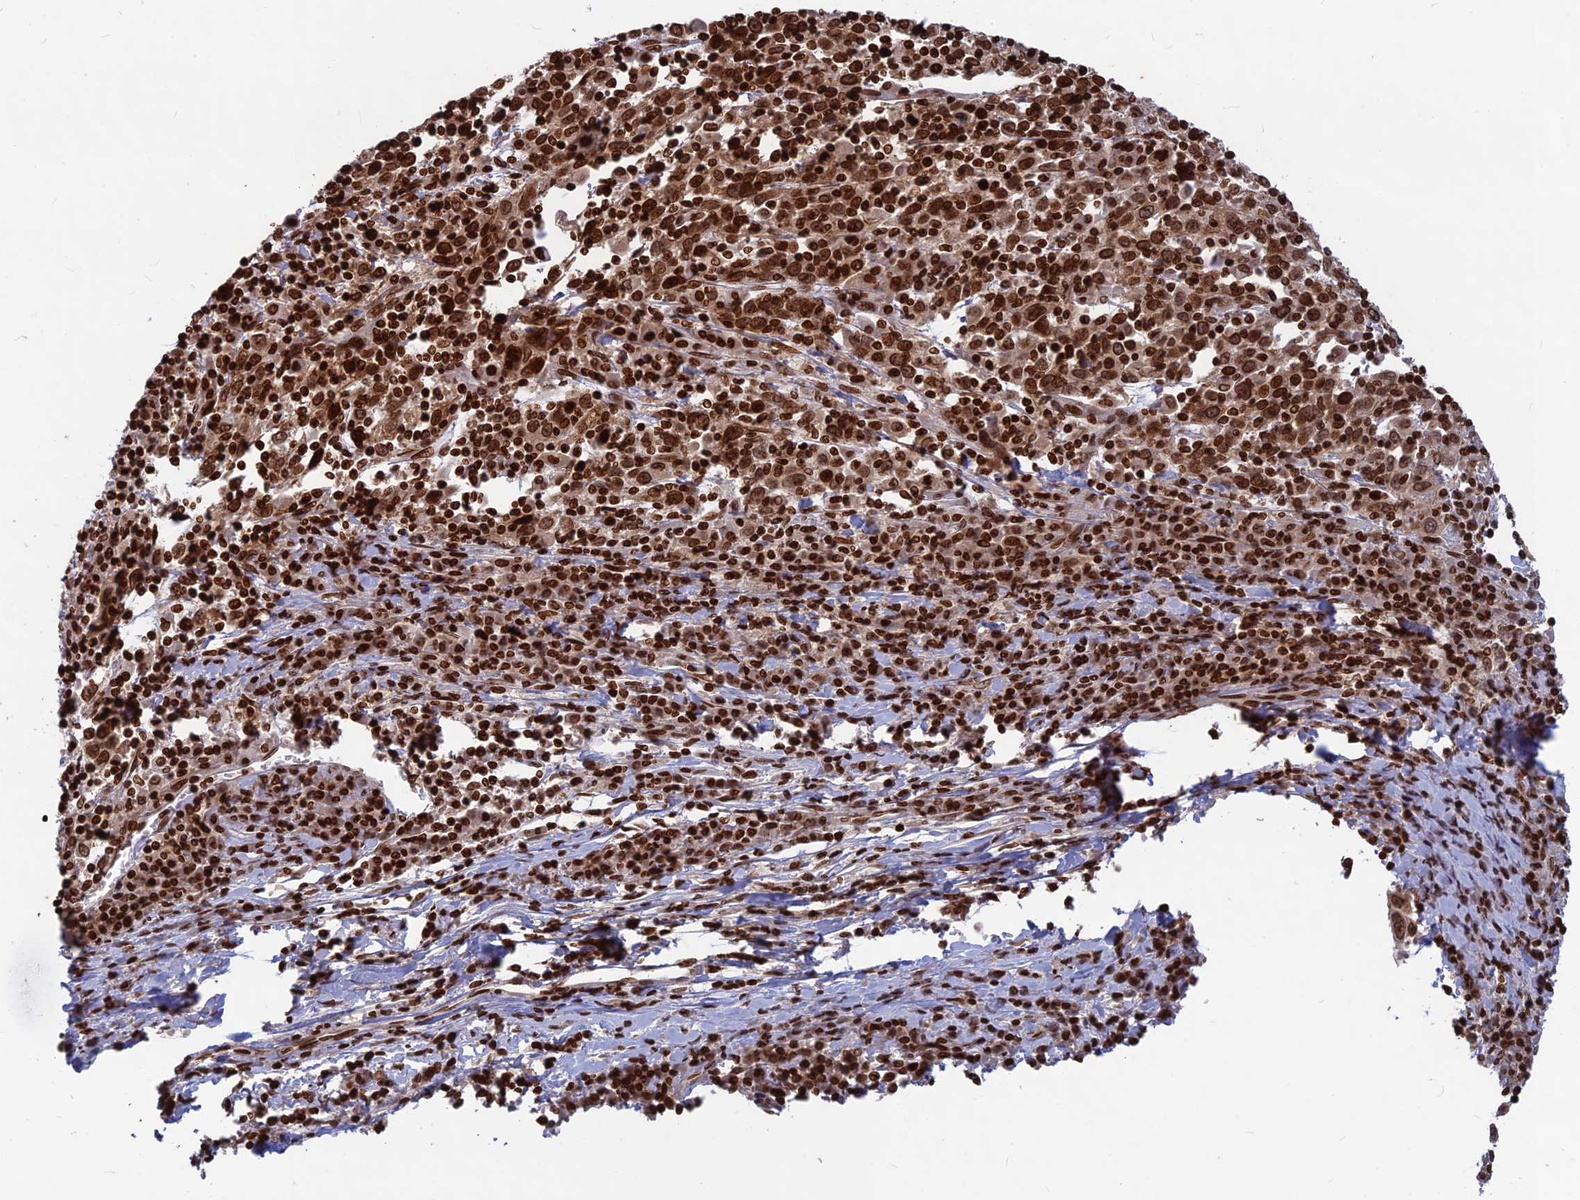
{"staining": {"intensity": "strong", "quantity": ">75%", "location": "nuclear"}, "tissue": "cervical cancer", "cell_type": "Tumor cells", "image_type": "cancer", "snomed": [{"axis": "morphology", "description": "Squamous cell carcinoma, NOS"}, {"axis": "topography", "description": "Cervix"}], "caption": "Human cervical cancer (squamous cell carcinoma) stained with a brown dye exhibits strong nuclear positive expression in about >75% of tumor cells.", "gene": "TET2", "patient": {"sex": "female", "age": 46}}